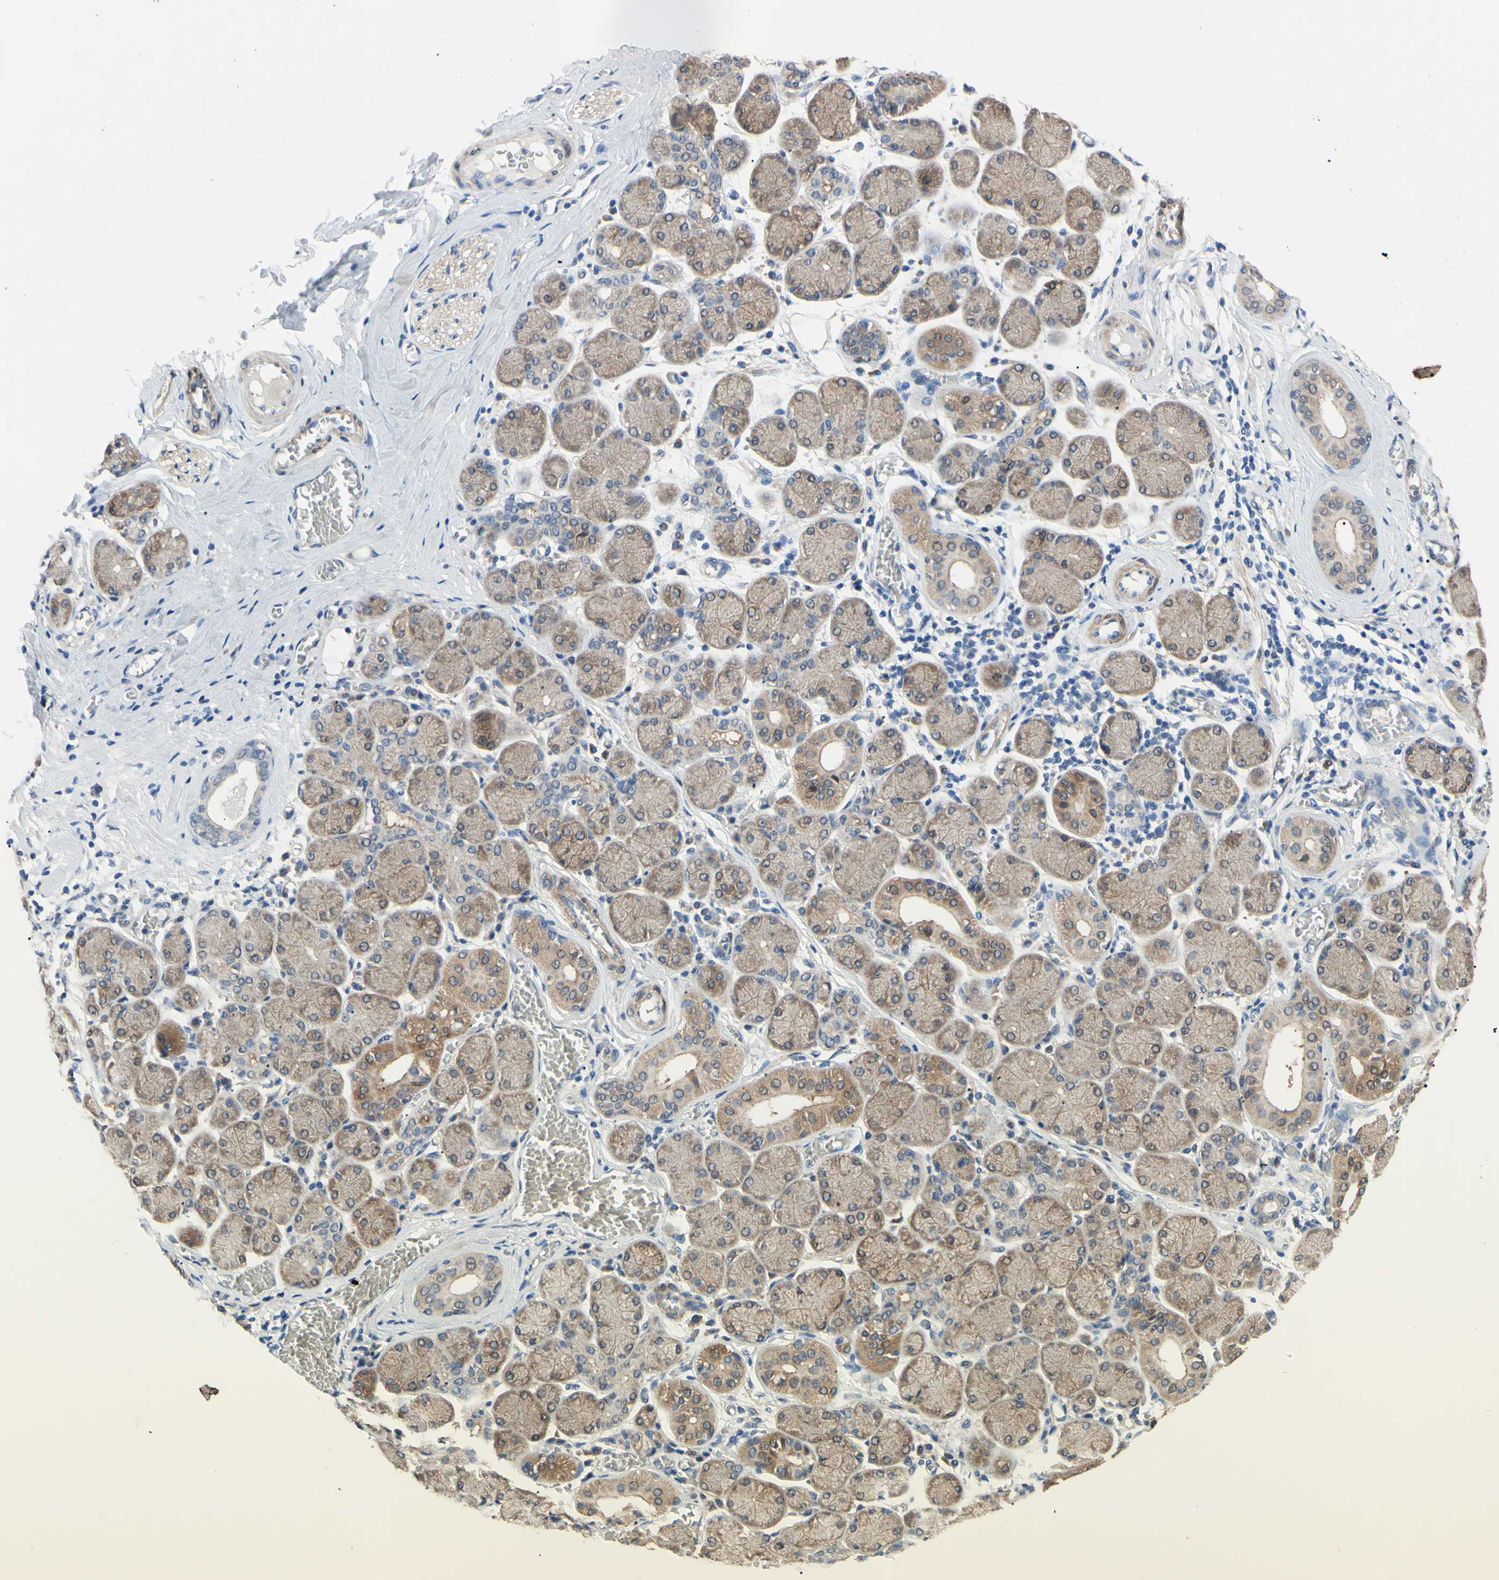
{"staining": {"intensity": "moderate", "quantity": ">75%", "location": "cytoplasmic/membranous,nuclear"}, "tissue": "salivary gland", "cell_type": "Glandular cells", "image_type": "normal", "snomed": [{"axis": "morphology", "description": "Normal tissue, NOS"}, {"axis": "topography", "description": "Salivary gland"}], "caption": "Immunohistochemical staining of unremarkable human salivary gland shows moderate cytoplasmic/membranous,nuclear protein positivity in about >75% of glandular cells. (DAB IHC with brightfield microscopy, high magnification).", "gene": "NOL3", "patient": {"sex": "female", "age": 24}}